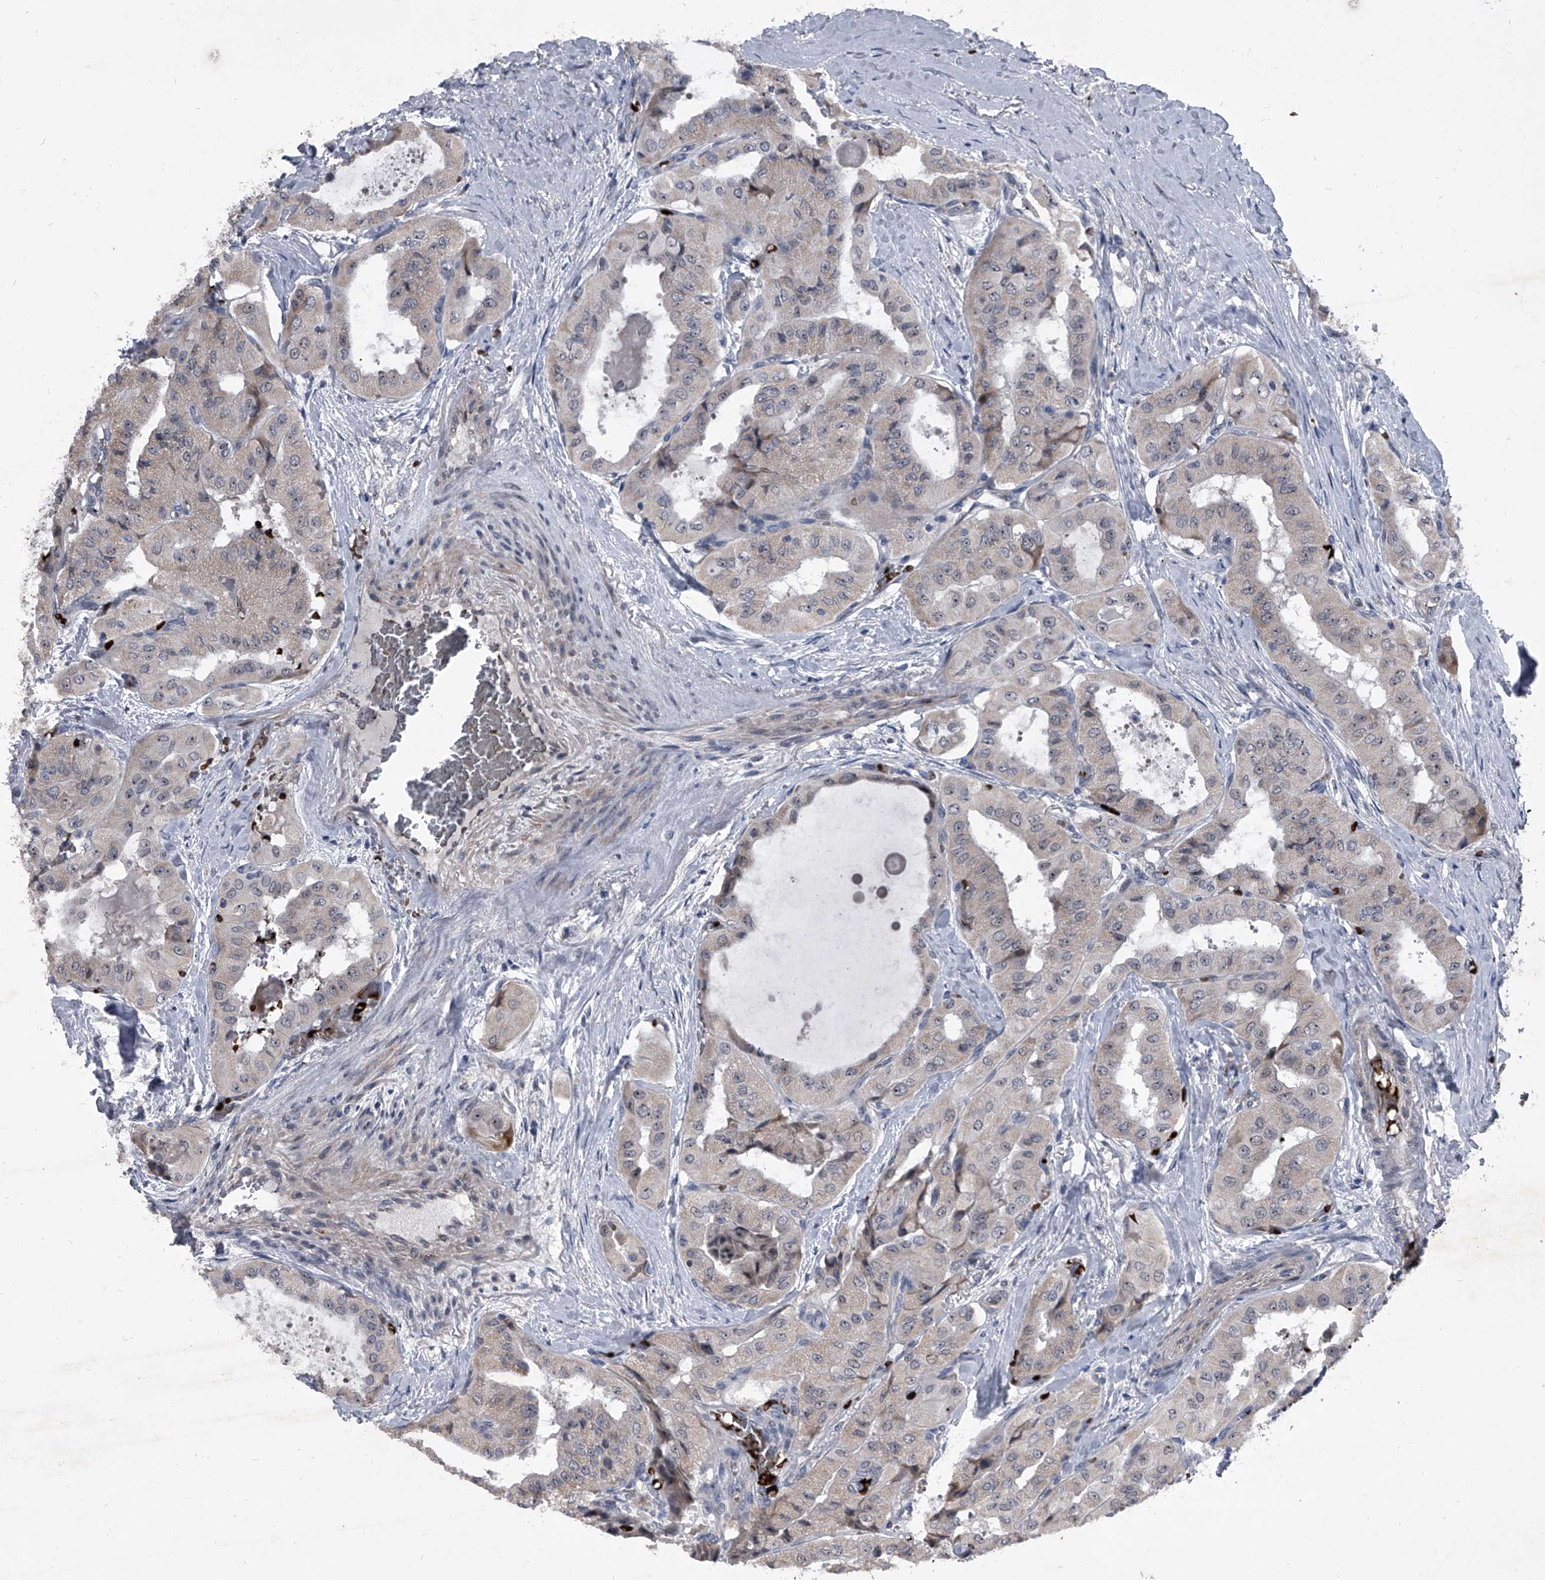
{"staining": {"intensity": "moderate", "quantity": "<25%", "location": "nuclear"}, "tissue": "thyroid cancer", "cell_type": "Tumor cells", "image_type": "cancer", "snomed": [{"axis": "morphology", "description": "Papillary adenocarcinoma, NOS"}, {"axis": "topography", "description": "Thyroid gland"}], "caption": "Immunohistochemical staining of thyroid cancer shows moderate nuclear protein expression in about <25% of tumor cells.", "gene": "CEP85L", "patient": {"sex": "female", "age": 59}}